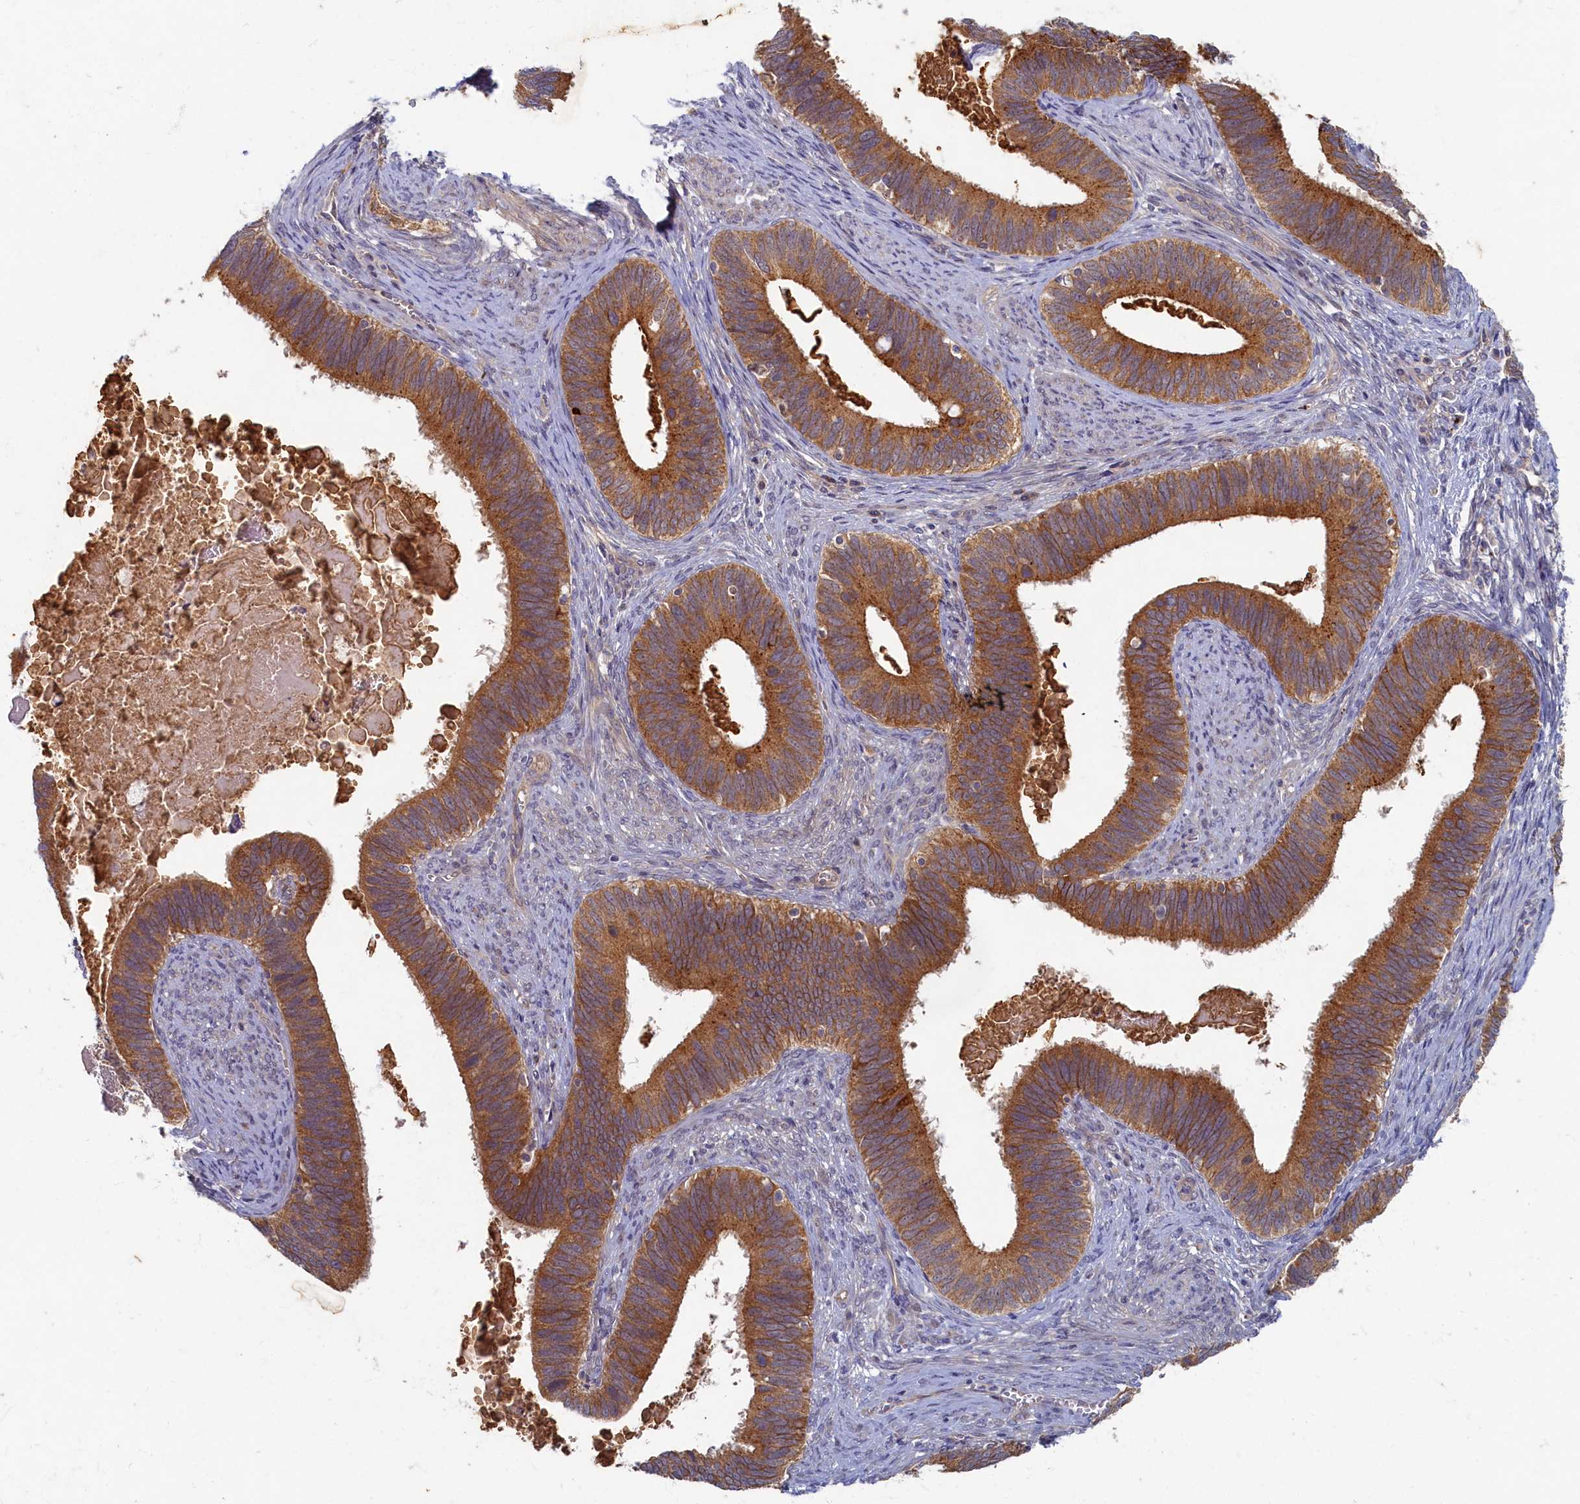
{"staining": {"intensity": "moderate", "quantity": ">75%", "location": "cytoplasmic/membranous"}, "tissue": "cervical cancer", "cell_type": "Tumor cells", "image_type": "cancer", "snomed": [{"axis": "morphology", "description": "Adenocarcinoma, NOS"}, {"axis": "topography", "description": "Cervix"}], "caption": "Moderate cytoplasmic/membranous expression is appreciated in approximately >75% of tumor cells in cervical adenocarcinoma.", "gene": "WDR59", "patient": {"sex": "female", "age": 42}}